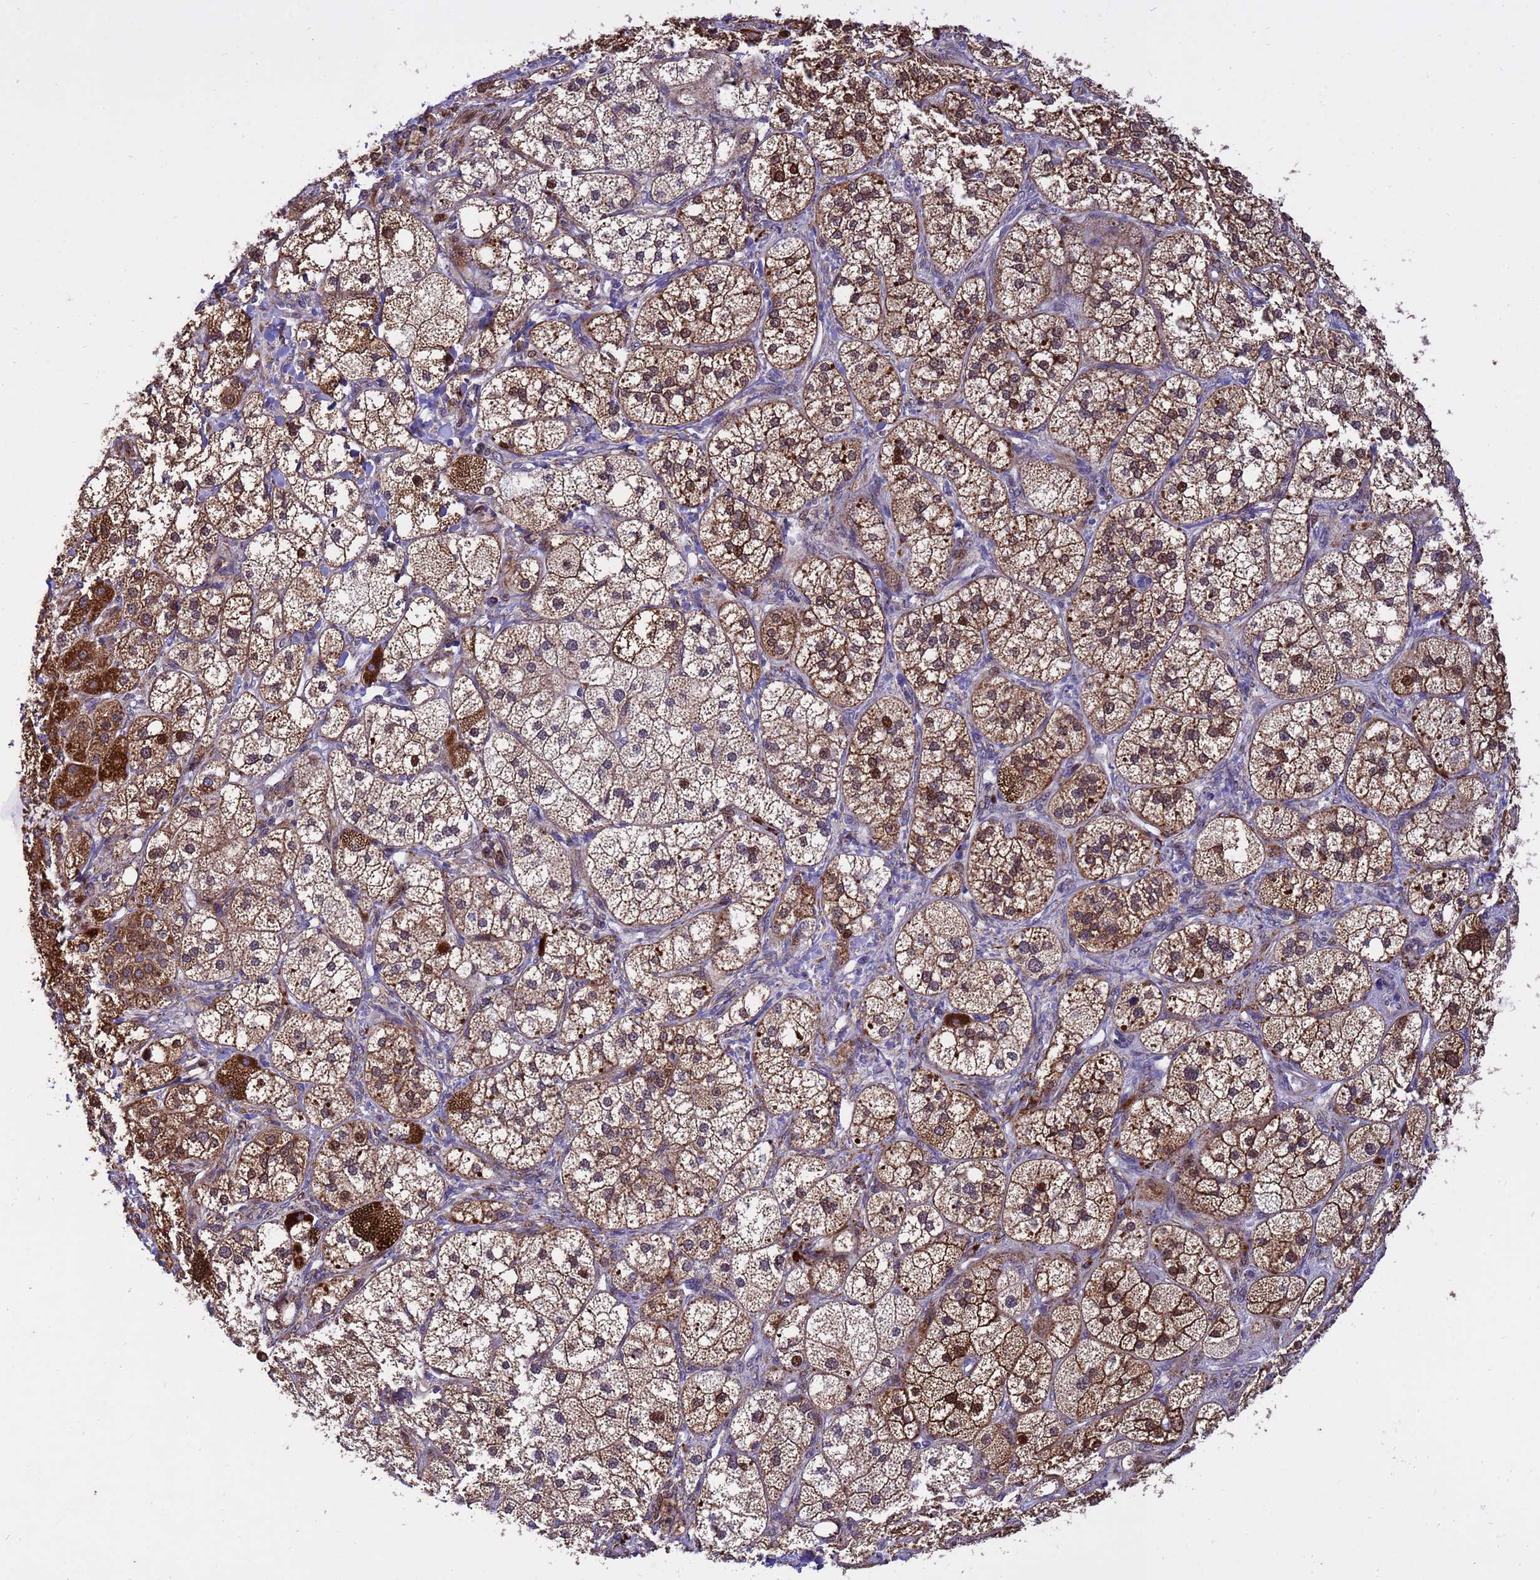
{"staining": {"intensity": "strong", "quantity": ">75%", "location": "cytoplasmic/membranous,nuclear"}, "tissue": "adrenal gland", "cell_type": "Glandular cells", "image_type": "normal", "snomed": [{"axis": "morphology", "description": "Normal tissue, NOS"}, {"axis": "topography", "description": "Adrenal gland"}], "caption": "Immunohistochemical staining of benign adrenal gland displays strong cytoplasmic/membranous,nuclear protein staining in approximately >75% of glandular cells.", "gene": "TUBGCP3", "patient": {"sex": "male", "age": 61}}